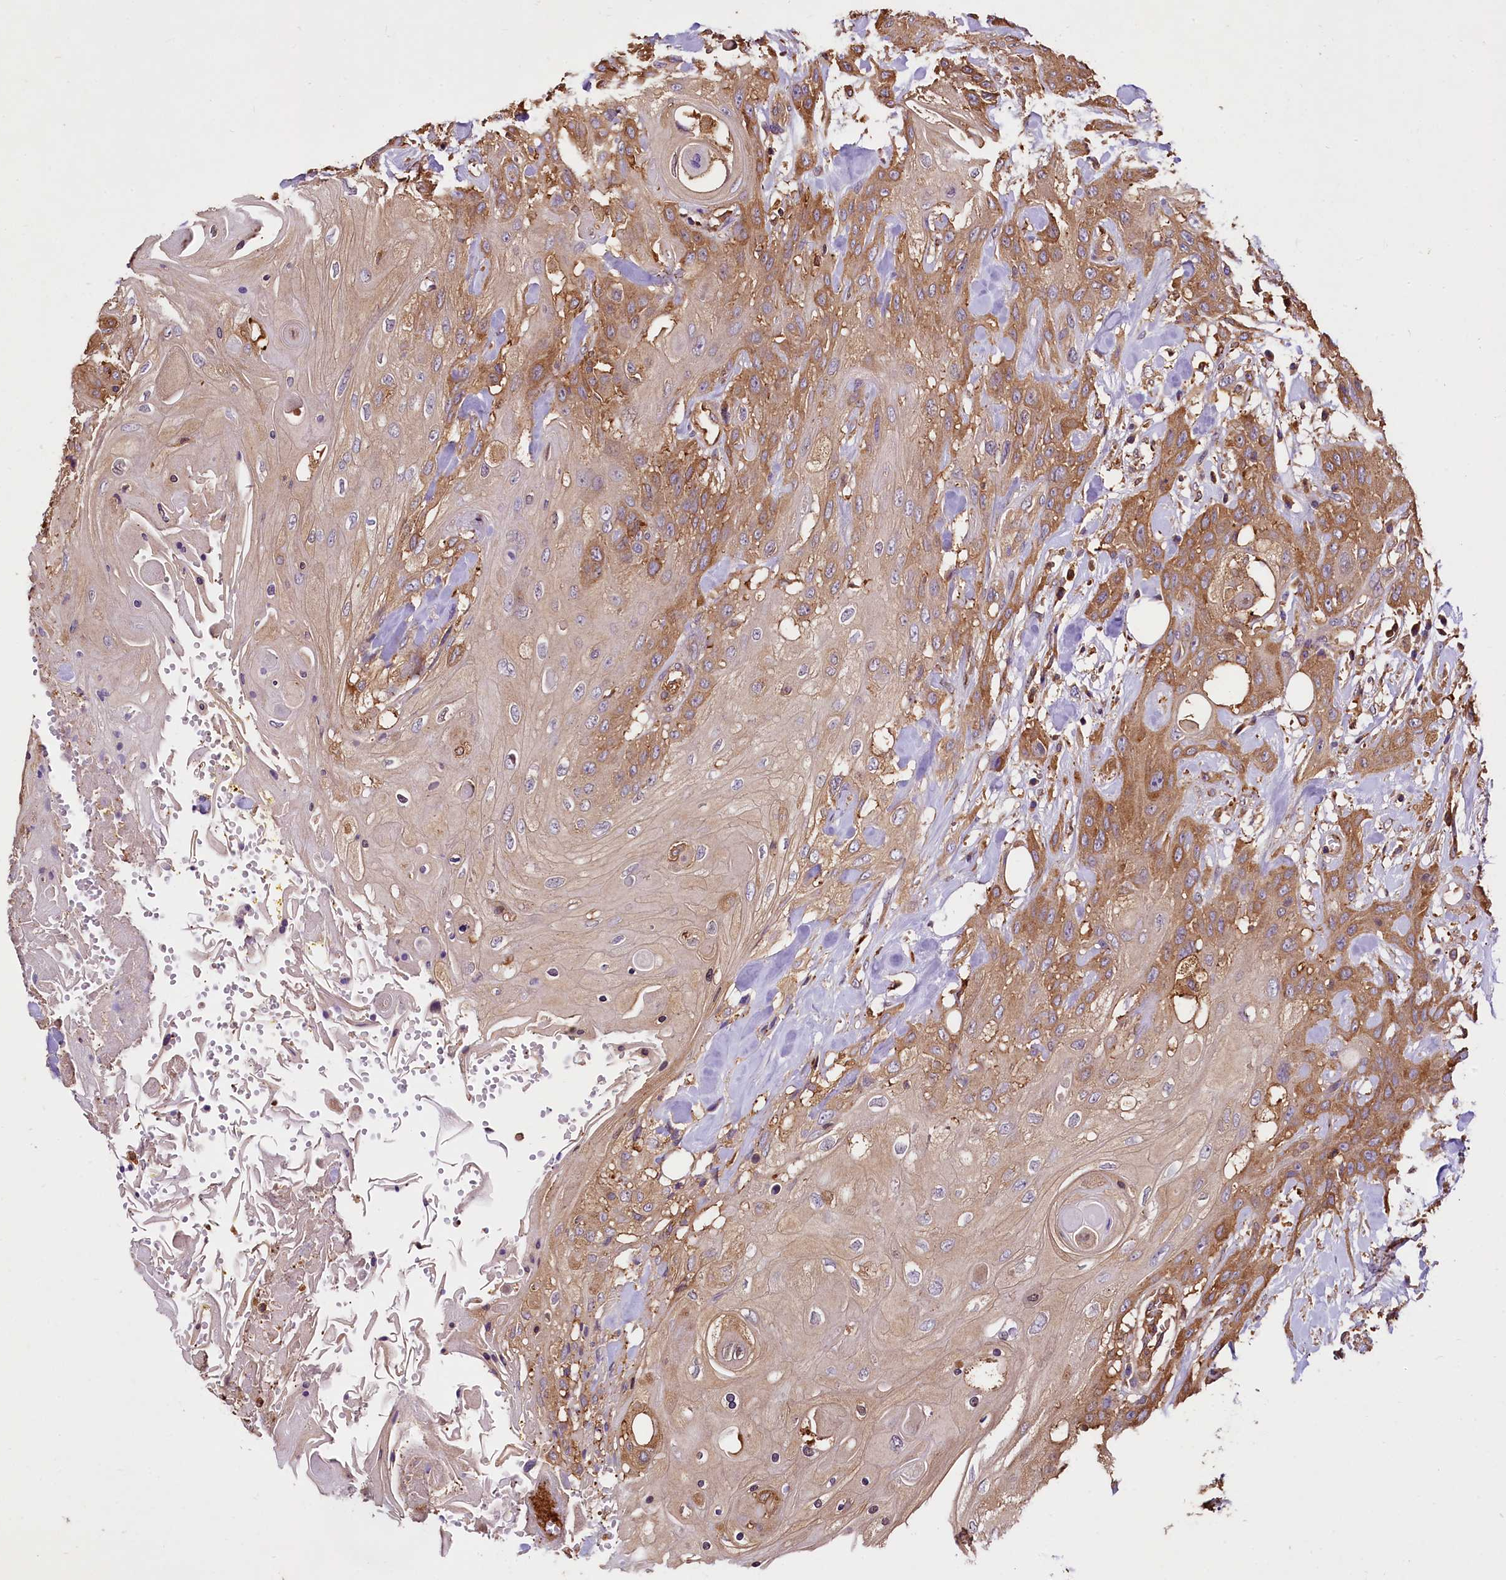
{"staining": {"intensity": "moderate", "quantity": ">75%", "location": "cytoplasmic/membranous"}, "tissue": "head and neck cancer", "cell_type": "Tumor cells", "image_type": "cancer", "snomed": [{"axis": "morphology", "description": "Squamous cell carcinoma, NOS"}, {"axis": "topography", "description": "Head-Neck"}], "caption": "Approximately >75% of tumor cells in head and neck squamous cell carcinoma show moderate cytoplasmic/membranous protein positivity as visualized by brown immunohistochemical staining.", "gene": "RARS2", "patient": {"sex": "female", "age": 43}}